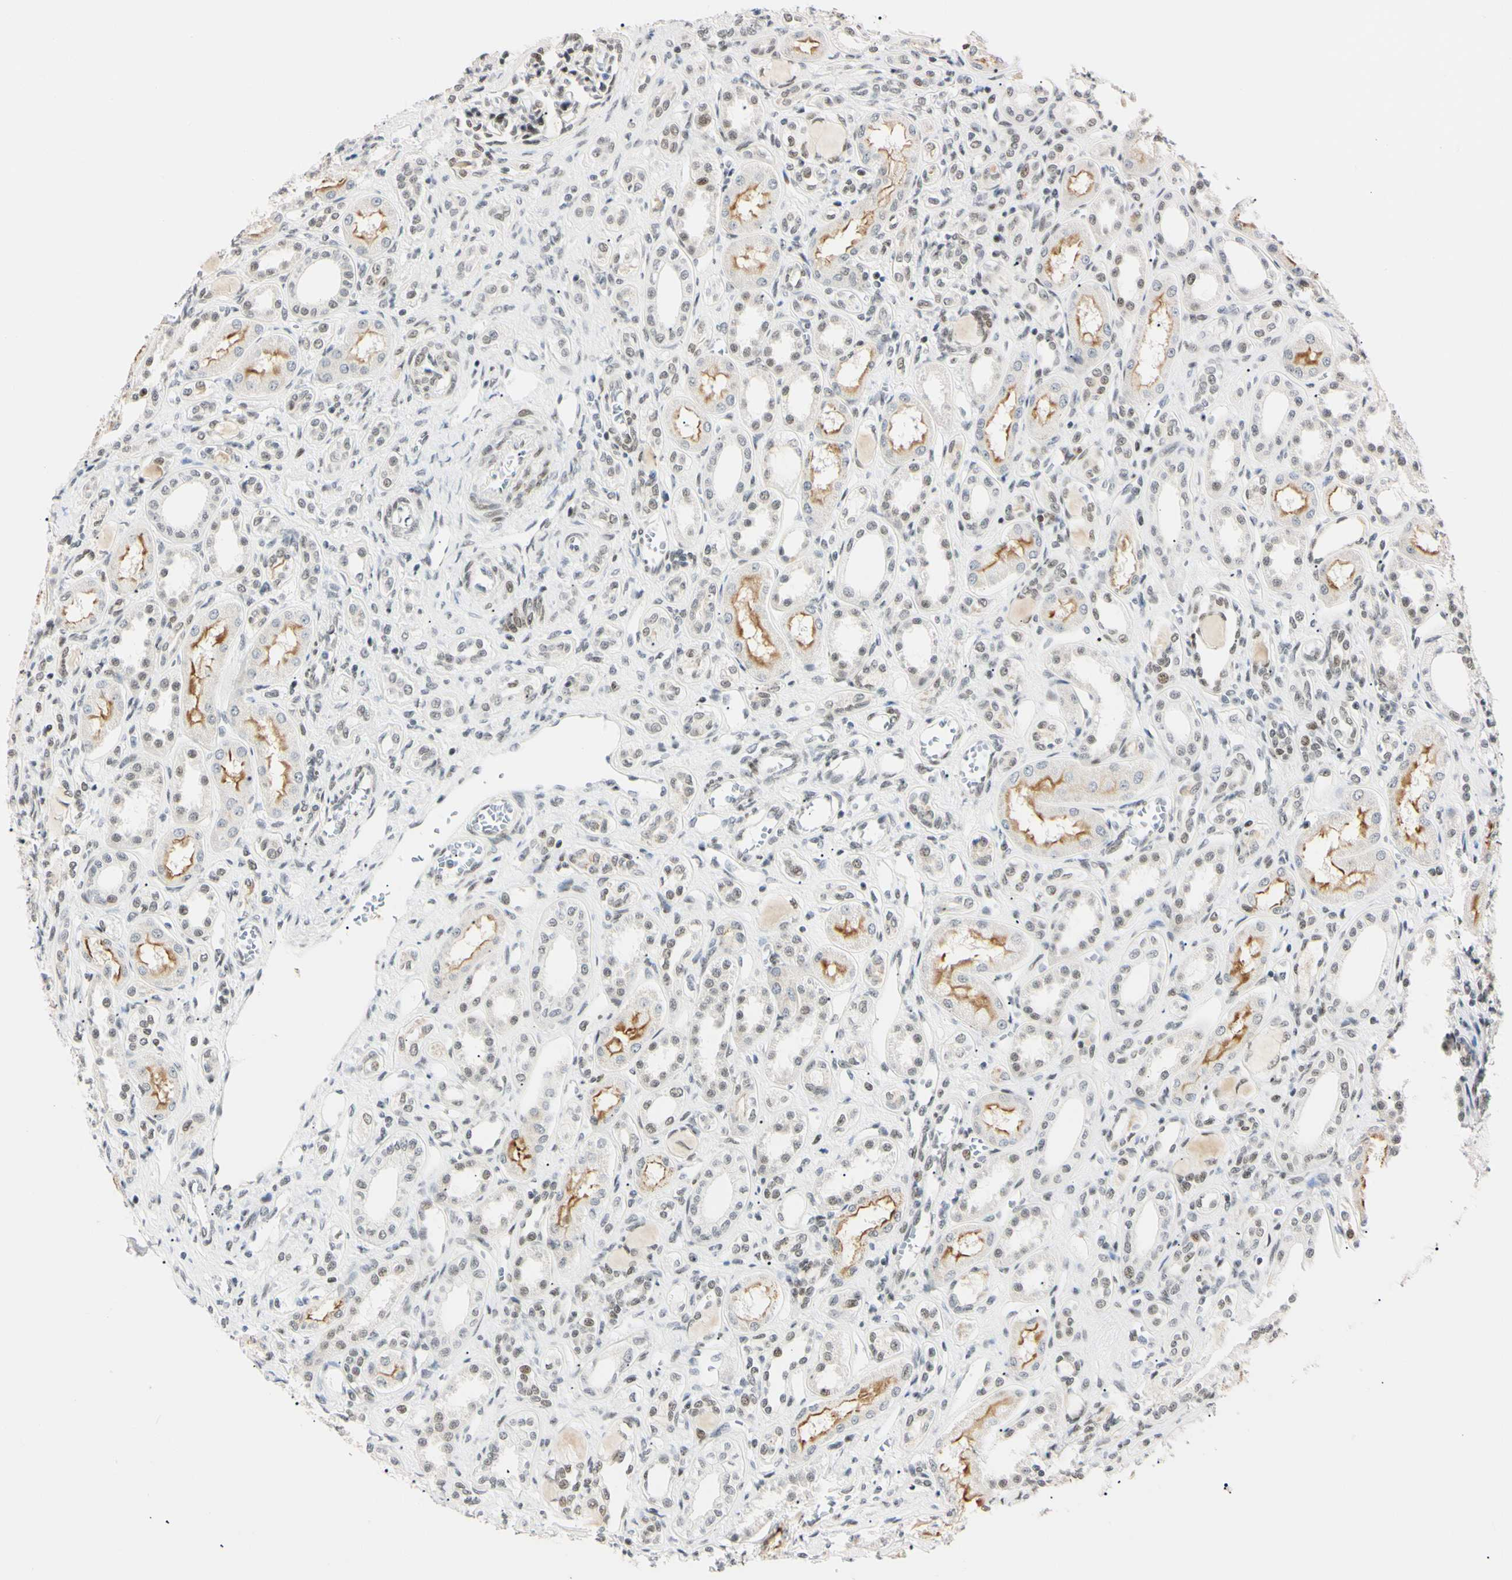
{"staining": {"intensity": "moderate", "quantity": "25%-75%", "location": "nuclear"}, "tissue": "kidney", "cell_type": "Cells in glomeruli", "image_type": "normal", "snomed": [{"axis": "morphology", "description": "Normal tissue, NOS"}, {"axis": "topography", "description": "Kidney"}], "caption": "This photomicrograph demonstrates unremarkable kidney stained with immunohistochemistry to label a protein in brown. The nuclear of cells in glomeruli show moderate positivity for the protein. Nuclei are counter-stained blue.", "gene": "ZNF134", "patient": {"sex": "male", "age": 7}}